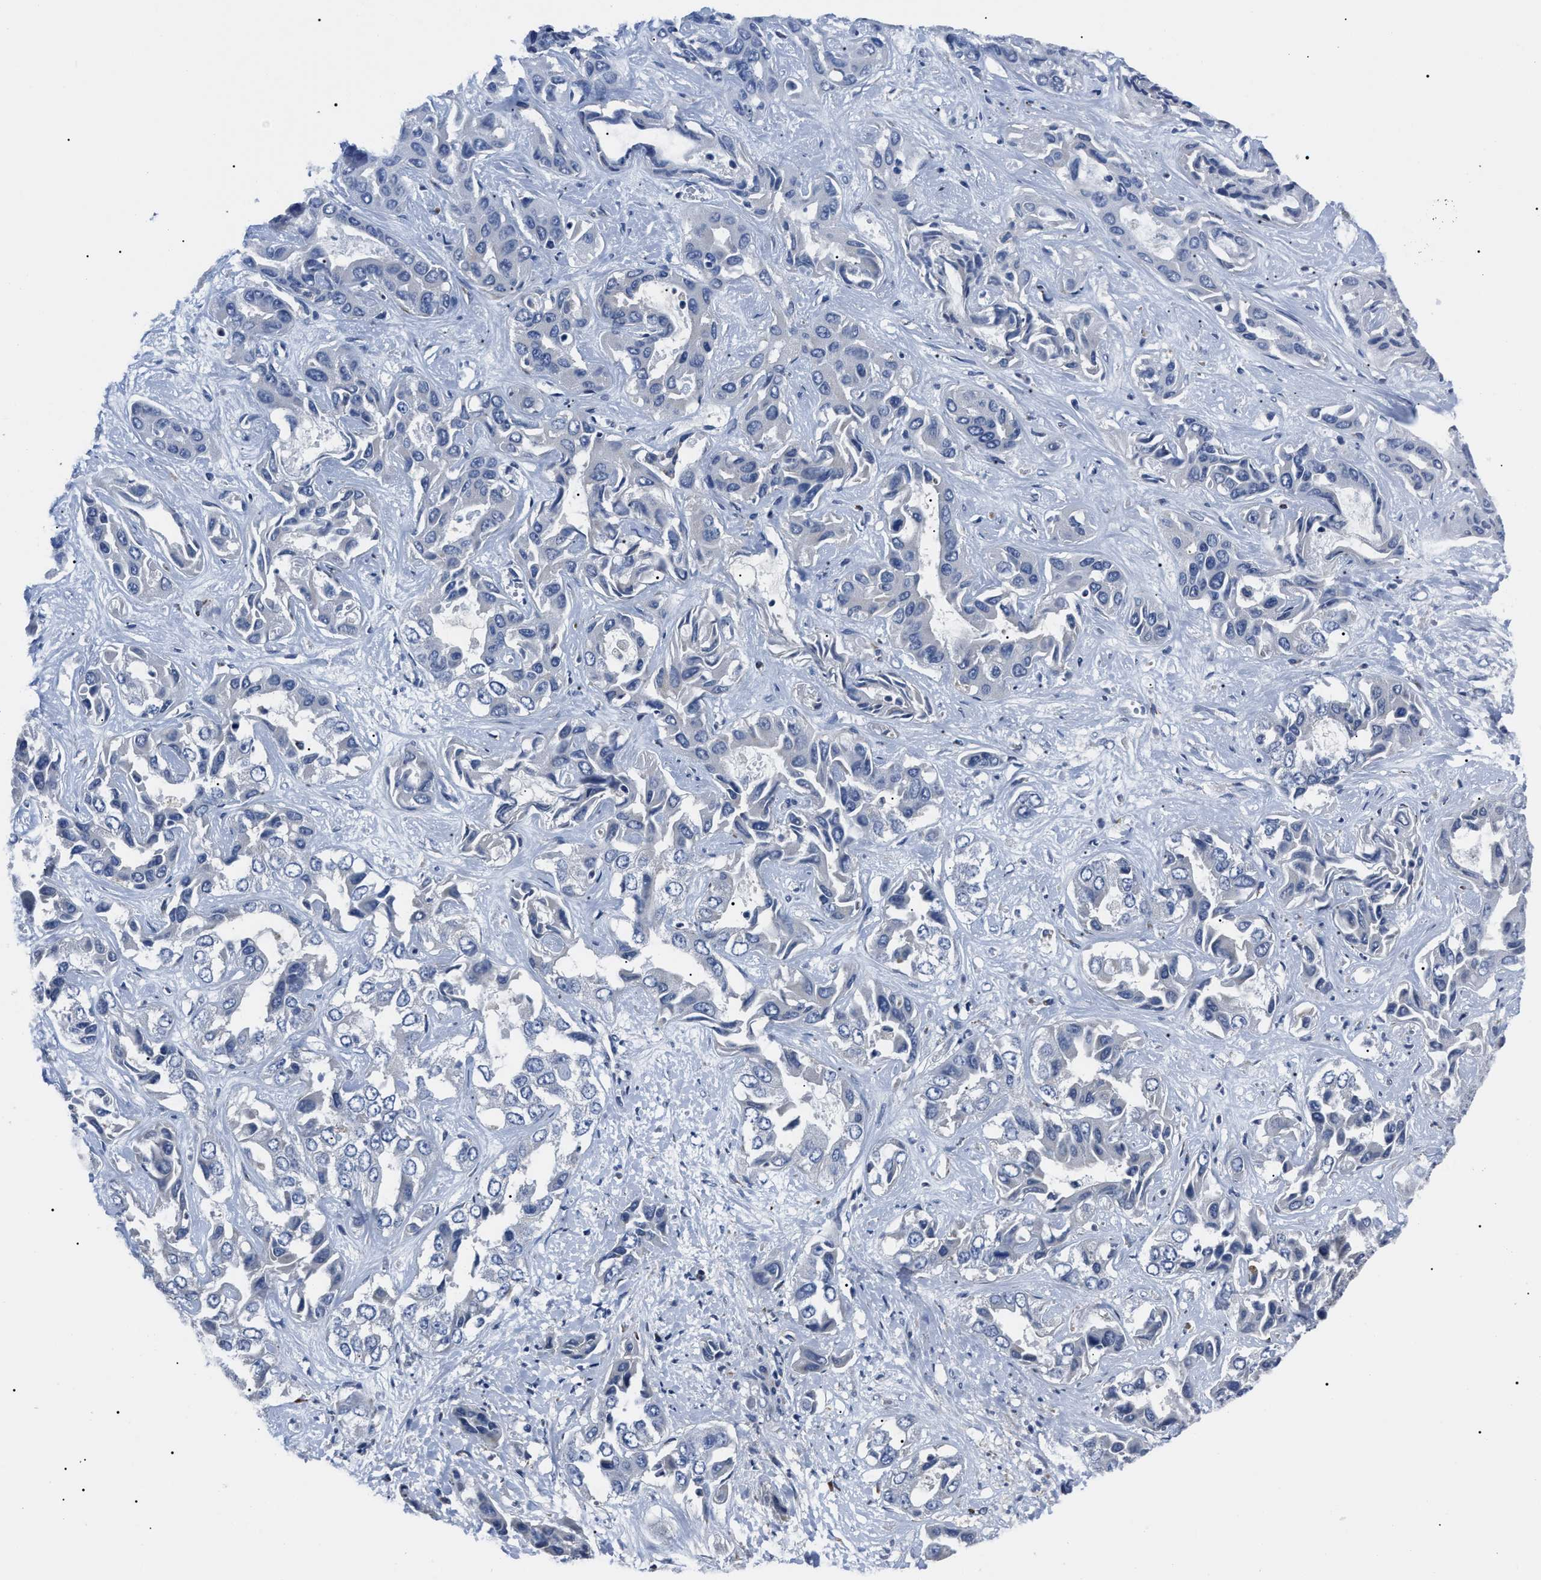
{"staining": {"intensity": "negative", "quantity": "none", "location": "none"}, "tissue": "liver cancer", "cell_type": "Tumor cells", "image_type": "cancer", "snomed": [{"axis": "morphology", "description": "Cholangiocarcinoma"}, {"axis": "topography", "description": "Liver"}], "caption": "Immunohistochemistry histopathology image of liver cholangiocarcinoma stained for a protein (brown), which reveals no expression in tumor cells. (DAB immunohistochemistry (IHC) with hematoxylin counter stain).", "gene": "LRRC14", "patient": {"sex": "female", "age": 52}}